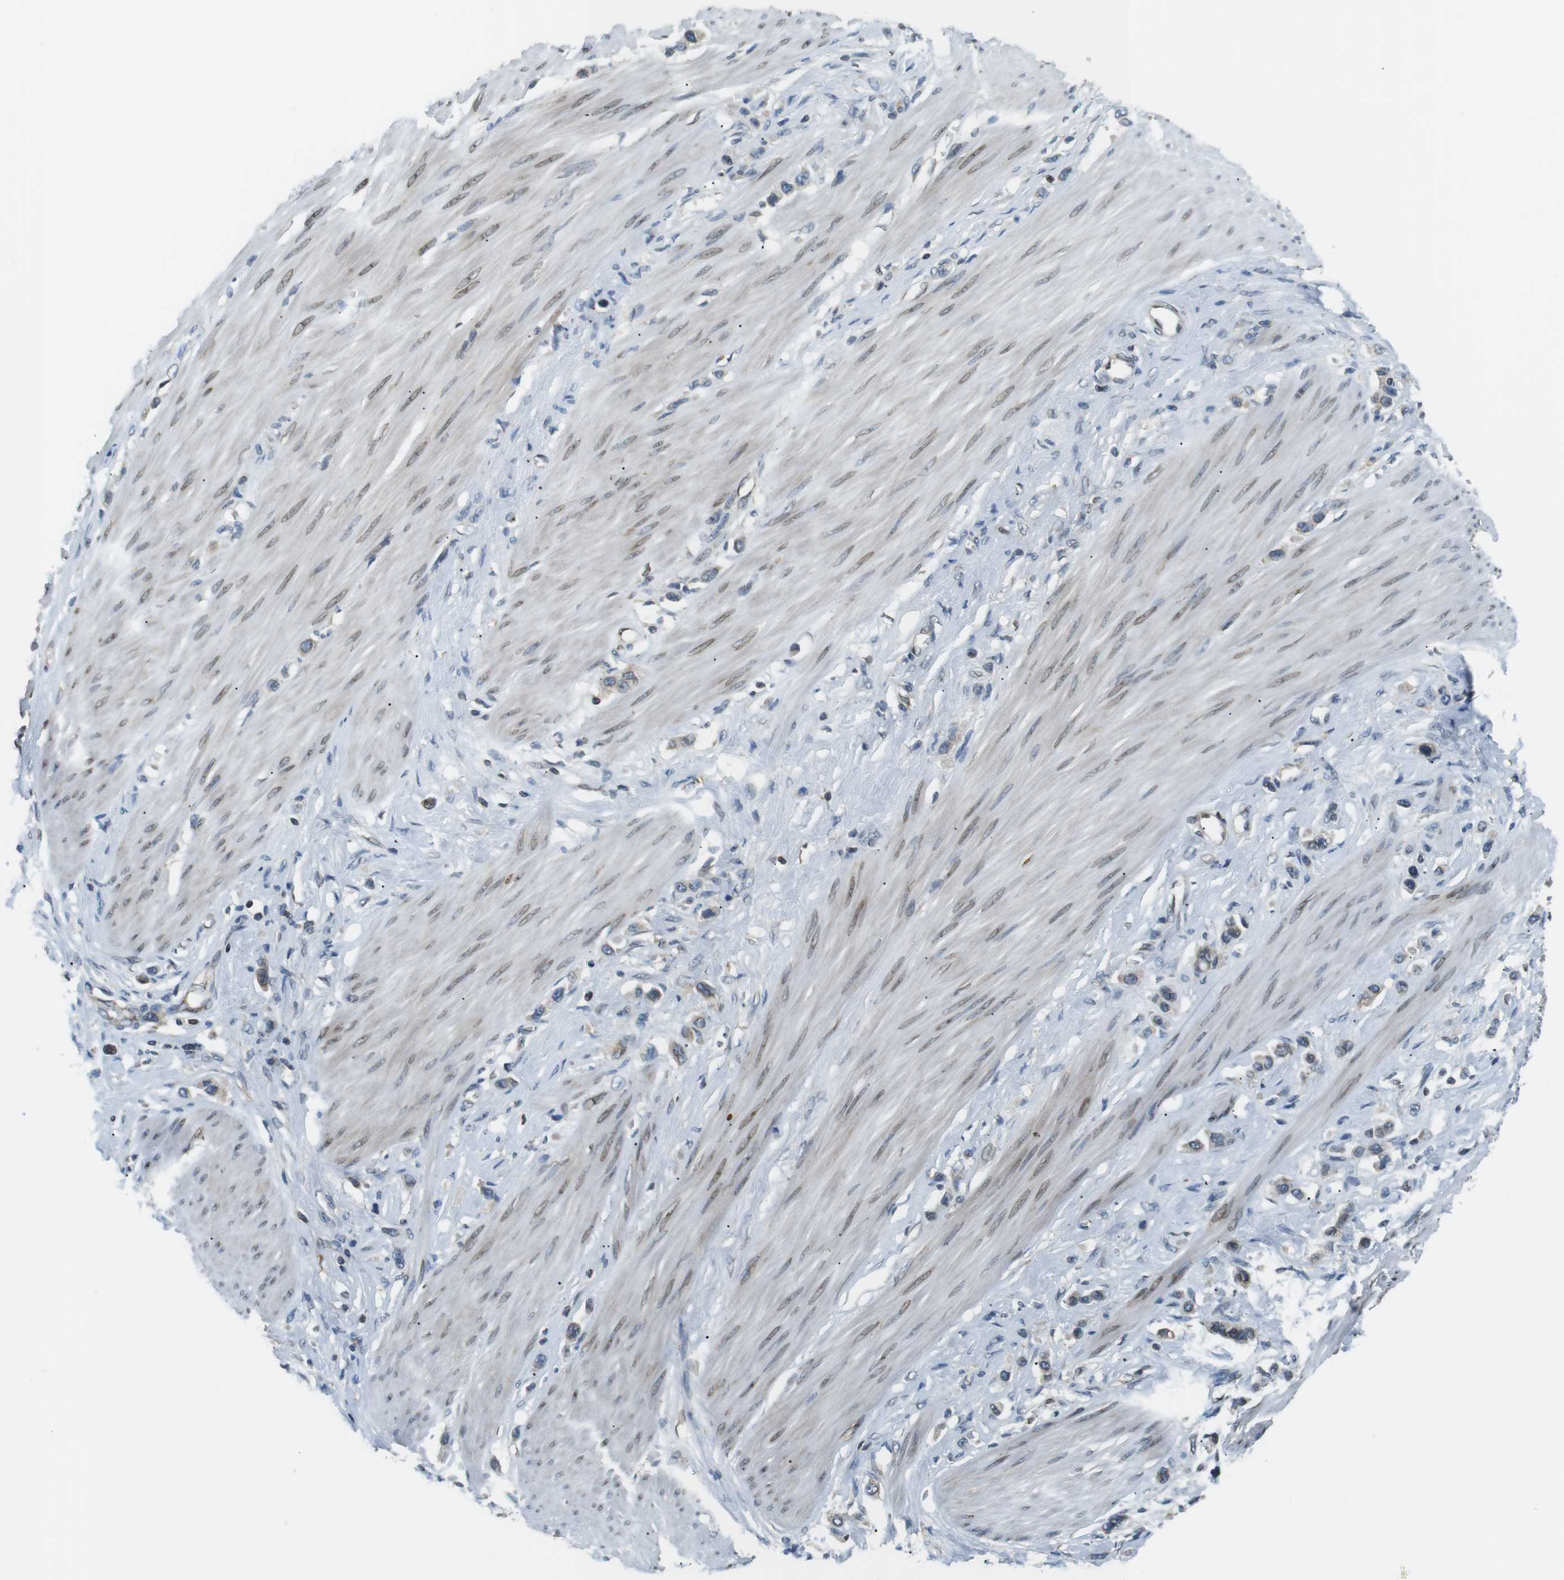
{"staining": {"intensity": "weak", "quantity": "25%-75%", "location": "cytoplasmic/membranous"}, "tissue": "stomach cancer", "cell_type": "Tumor cells", "image_type": "cancer", "snomed": [{"axis": "morphology", "description": "Adenocarcinoma, NOS"}, {"axis": "topography", "description": "Stomach"}], "caption": "About 25%-75% of tumor cells in human stomach cancer (adenocarcinoma) reveal weak cytoplasmic/membranous protein positivity as visualized by brown immunohistochemical staining.", "gene": "TMX4", "patient": {"sex": "female", "age": 65}}